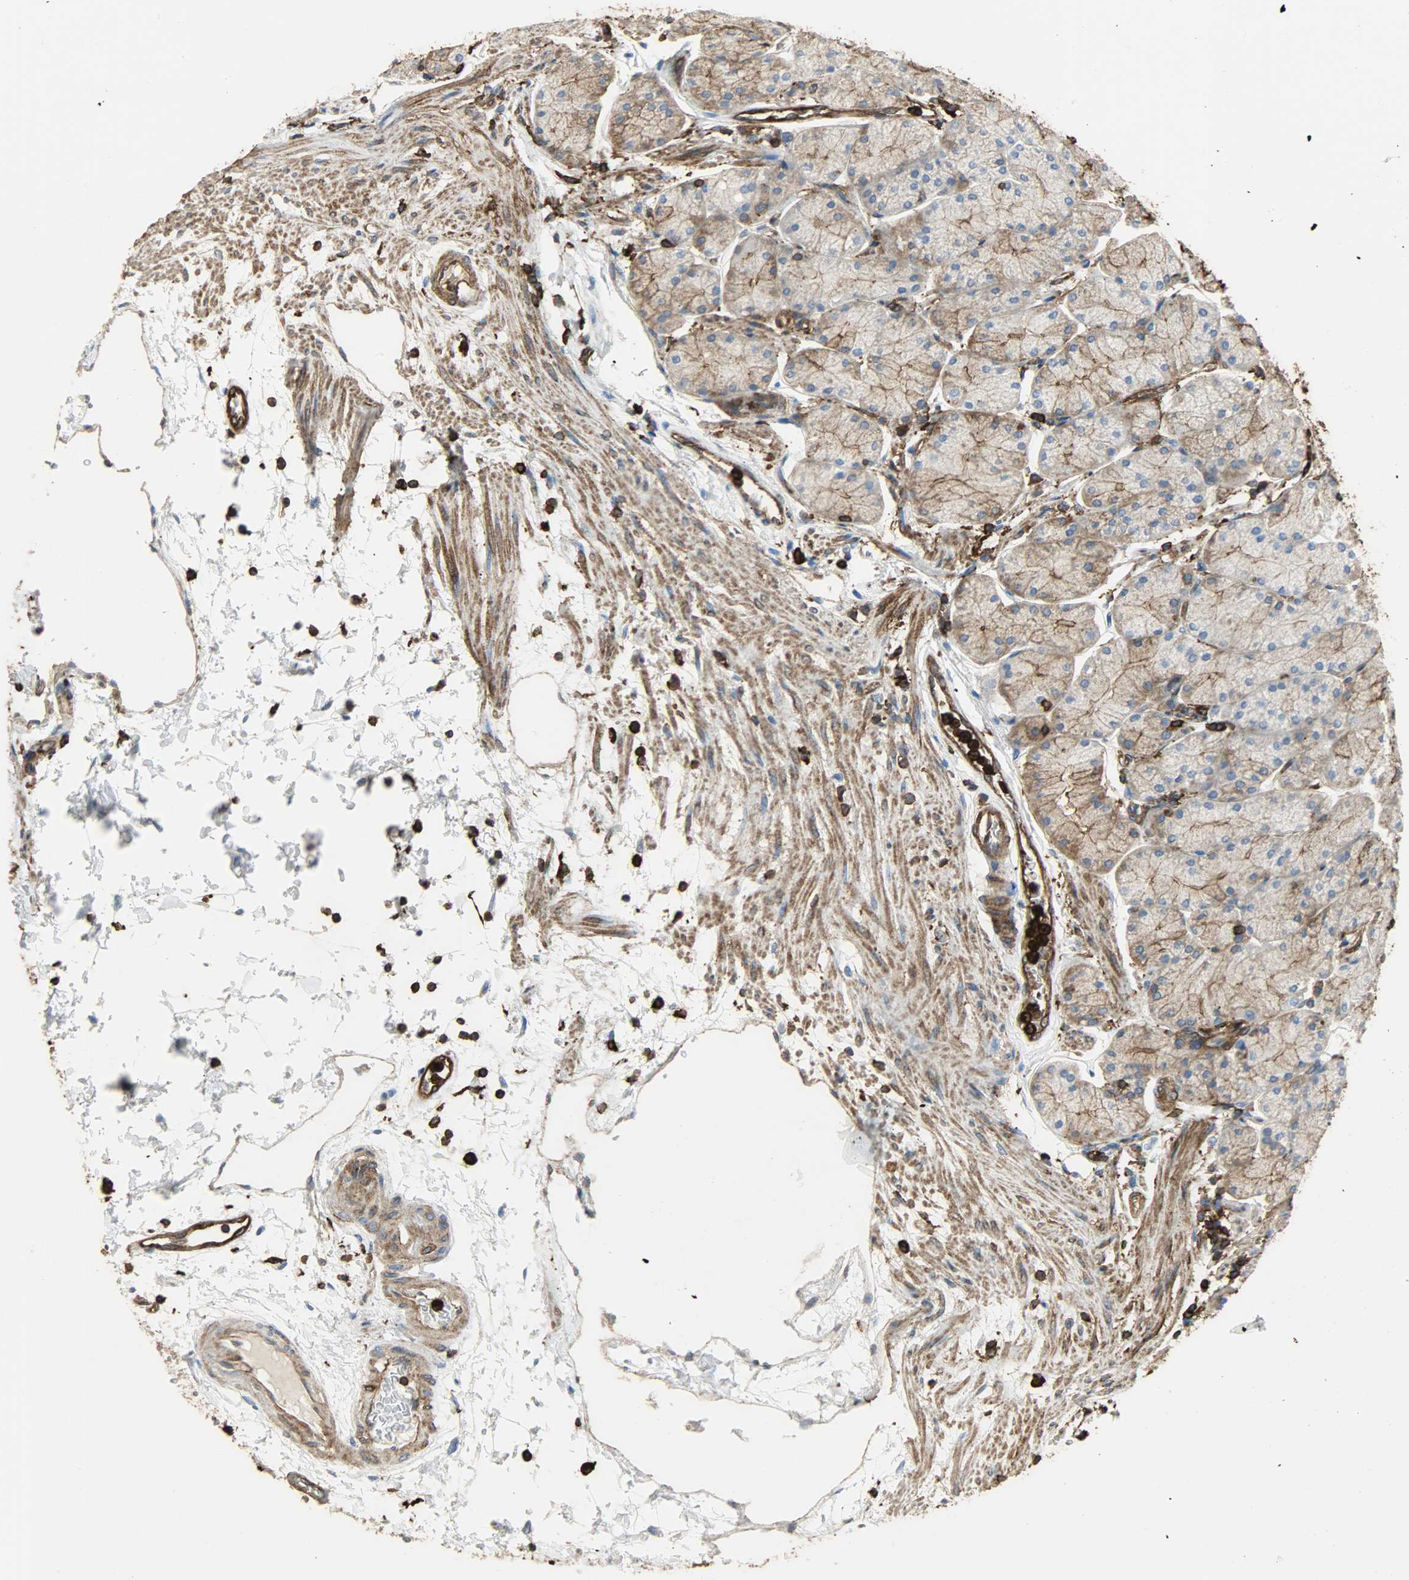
{"staining": {"intensity": "strong", "quantity": ">75%", "location": "cytoplasmic/membranous"}, "tissue": "stomach", "cell_type": "Glandular cells", "image_type": "normal", "snomed": [{"axis": "morphology", "description": "Normal tissue, NOS"}, {"axis": "topography", "description": "Stomach, upper"}, {"axis": "topography", "description": "Stomach"}], "caption": "High-magnification brightfield microscopy of benign stomach stained with DAB (brown) and counterstained with hematoxylin (blue). glandular cells exhibit strong cytoplasmic/membranous positivity is seen in approximately>75% of cells.", "gene": "VASP", "patient": {"sex": "male", "age": 76}}